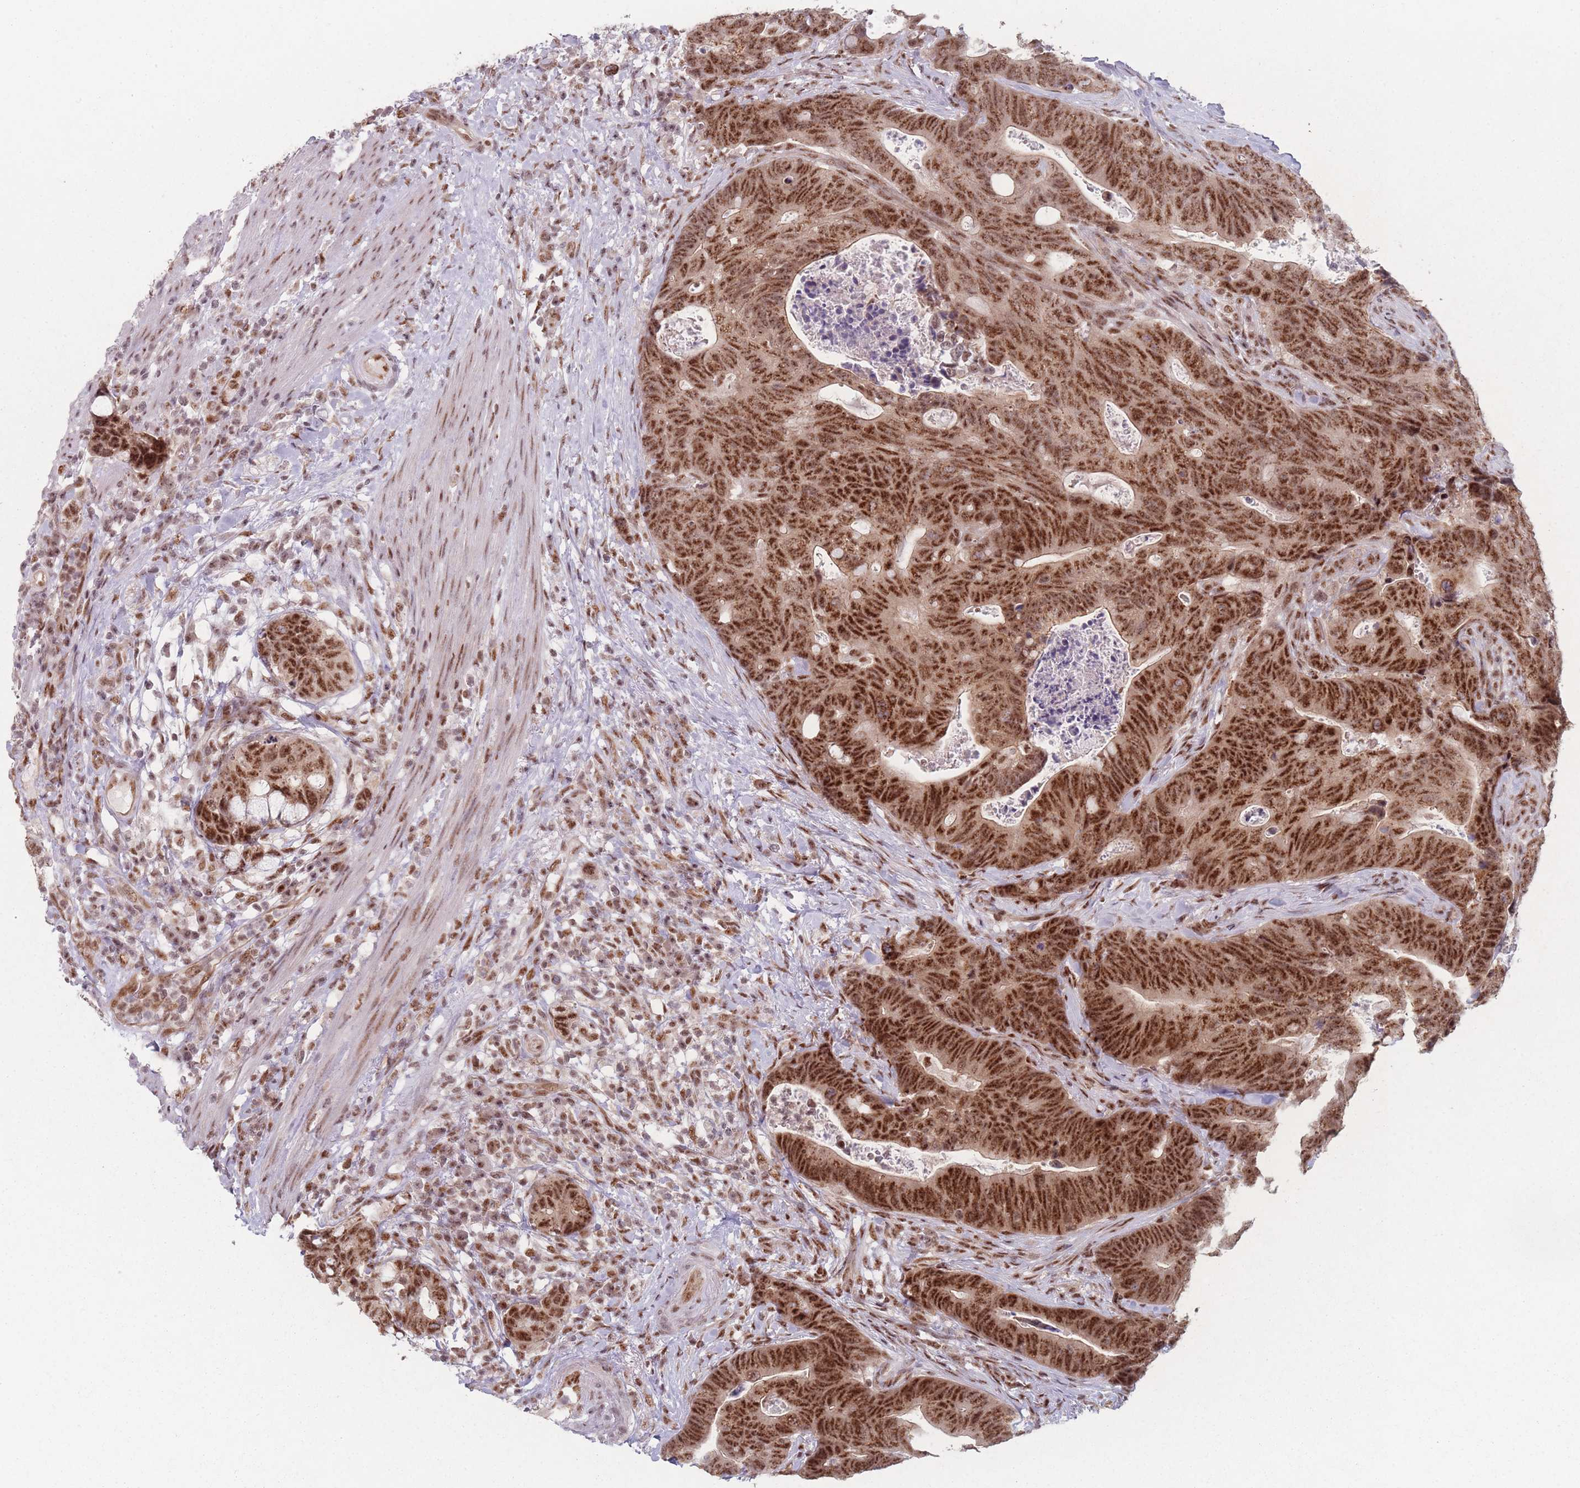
{"staining": {"intensity": "strong", "quantity": ">75%", "location": "nuclear"}, "tissue": "colorectal cancer", "cell_type": "Tumor cells", "image_type": "cancer", "snomed": [{"axis": "morphology", "description": "Adenocarcinoma, NOS"}, {"axis": "topography", "description": "Colon"}], "caption": "Protein staining of colorectal cancer (adenocarcinoma) tissue shows strong nuclear expression in about >75% of tumor cells.", "gene": "ZC3H14", "patient": {"sex": "female", "age": 82}}